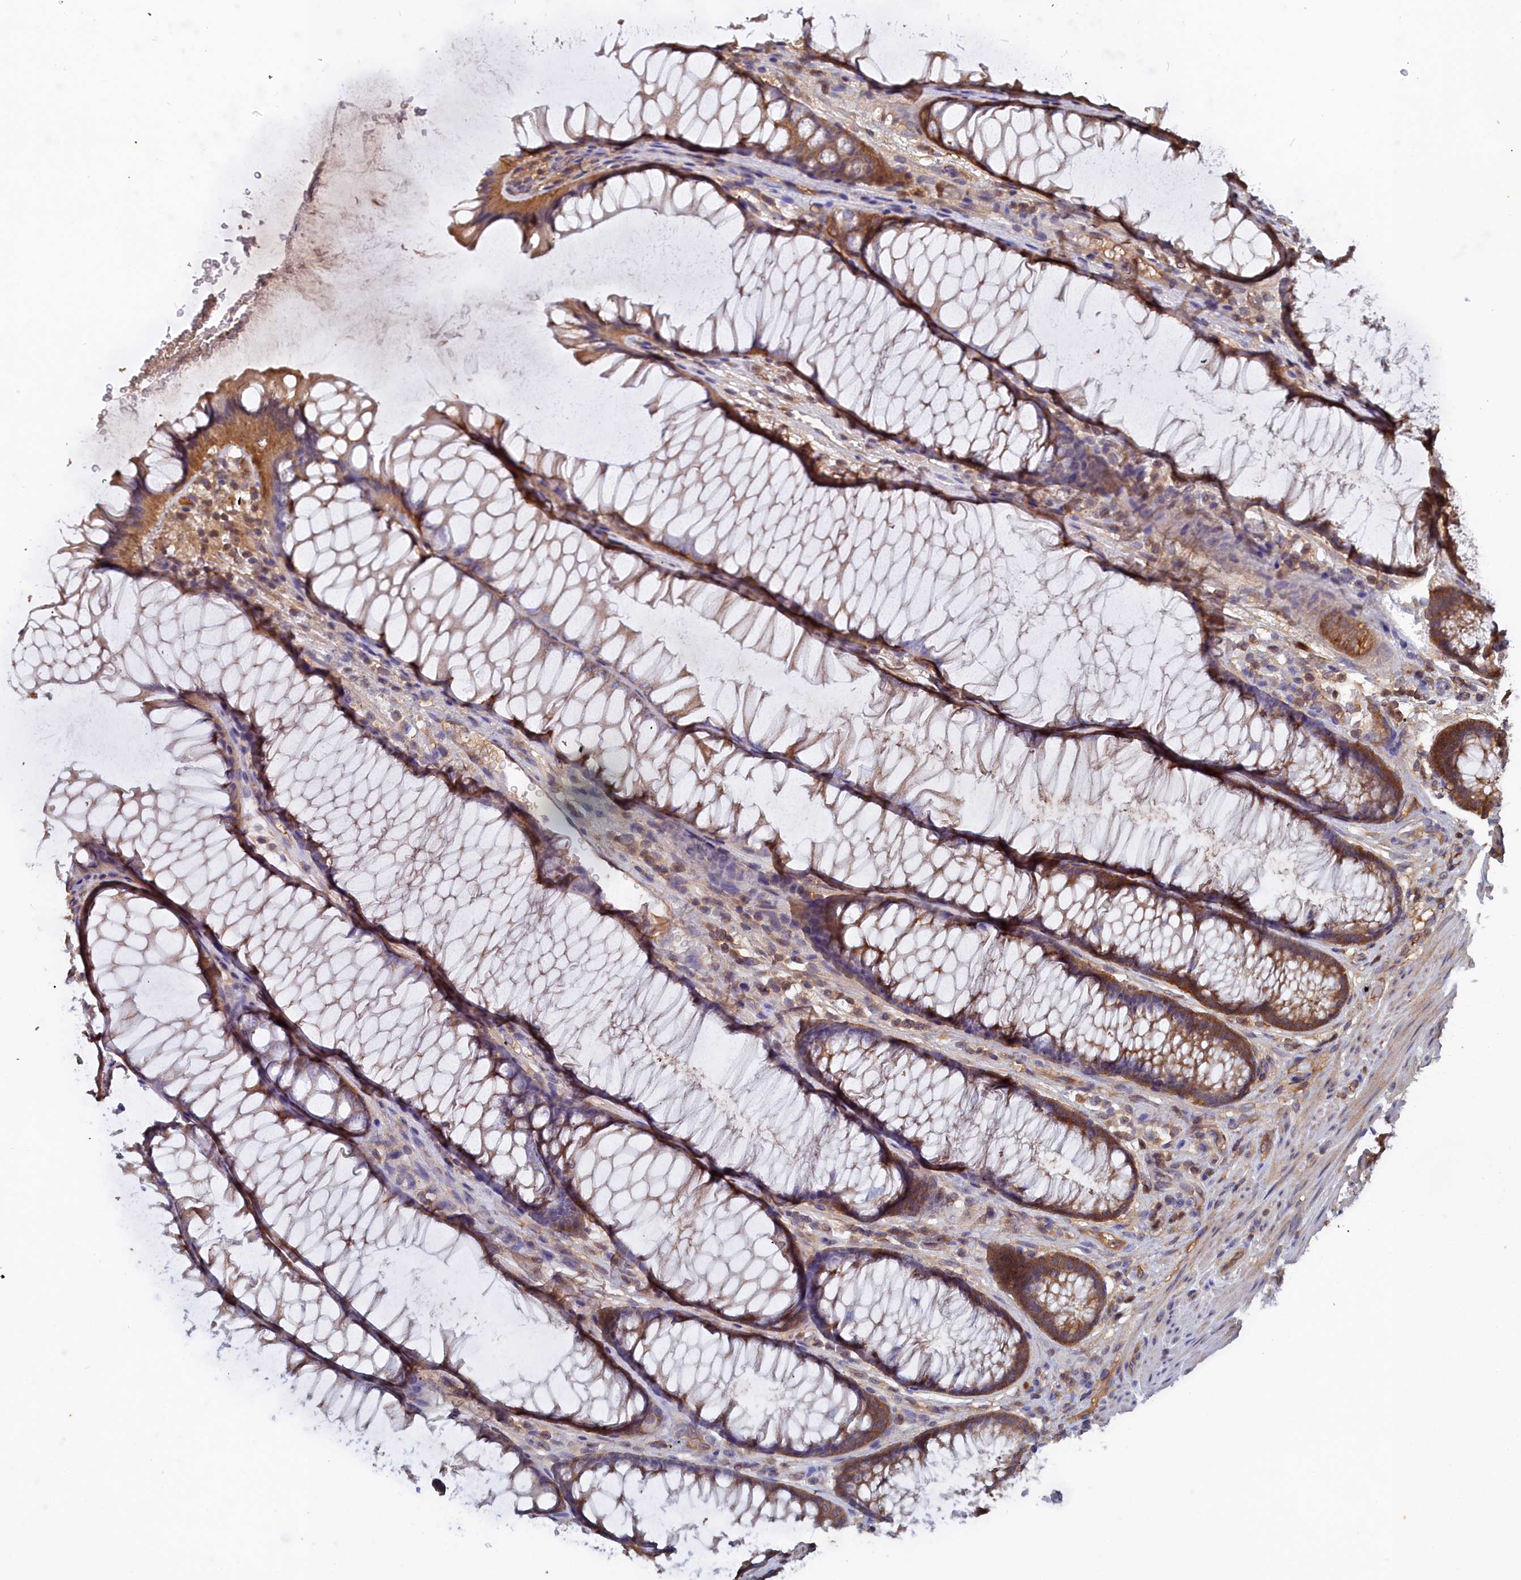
{"staining": {"intensity": "moderate", "quantity": ">75%", "location": "cytoplasmic/membranous"}, "tissue": "colon", "cell_type": "Endothelial cells", "image_type": "normal", "snomed": [{"axis": "morphology", "description": "Normal tissue, NOS"}, {"axis": "topography", "description": "Colon"}], "caption": "Protein analysis of normal colon exhibits moderate cytoplasmic/membranous staining in about >75% of endothelial cells.", "gene": "GFRA2", "patient": {"sex": "female", "age": 82}}